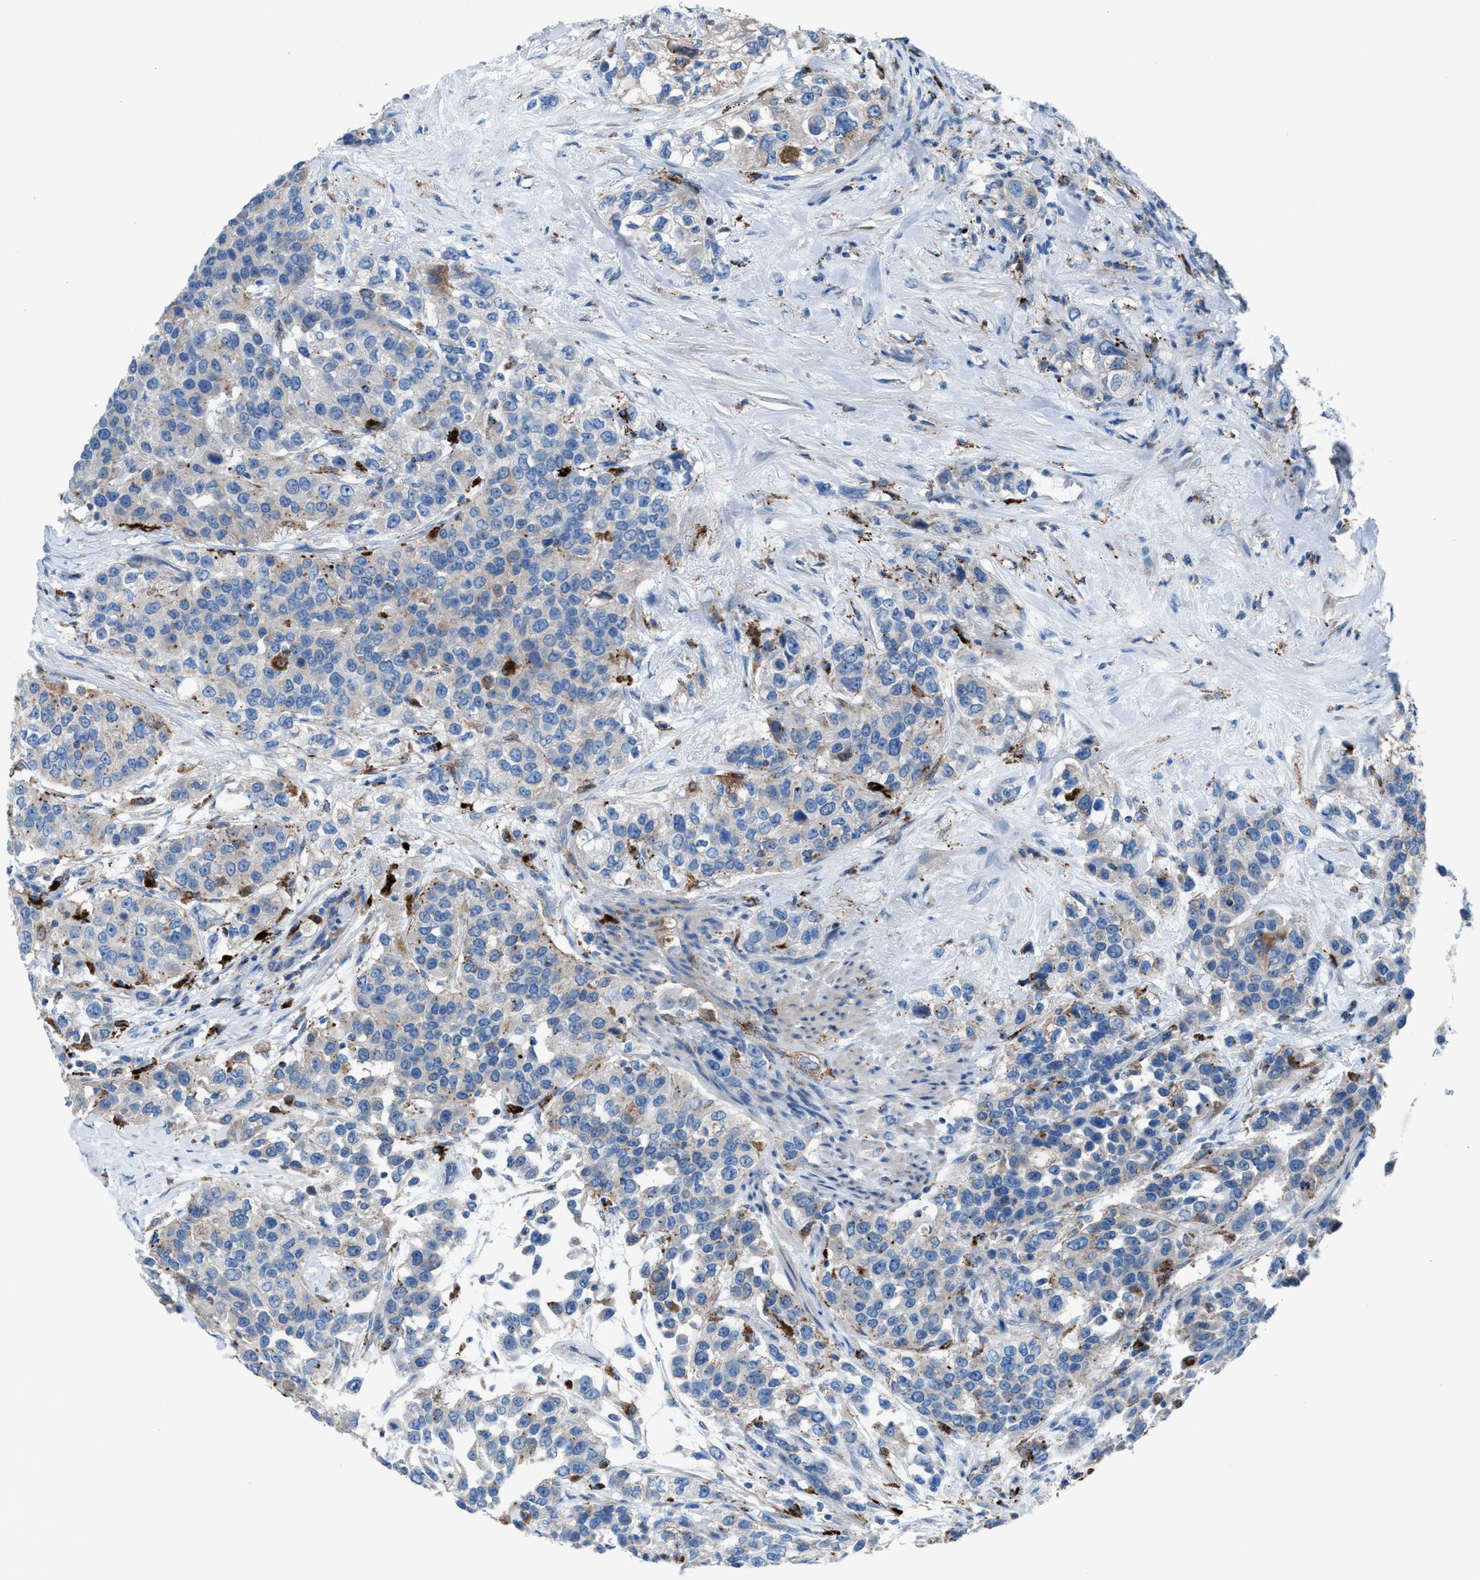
{"staining": {"intensity": "weak", "quantity": "<25%", "location": "cytoplasmic/membranous"}, "tissue": "urothelial cancer", "cell_type": "Tumor cells", "image_type": "cancer", "snomed": [{"axis": "morphology", "description": "Urothelial carcinoma, High grade"}, {"axis": "topography", "description": "Urinary bladder"}], "caption": "Urothelial carcinoma (high-grade) stained for a protein using immunohistochemistry reveals no staining tumor cells.", "gene": "CD1B", "patient": {"sex": "female", "age": 80}}